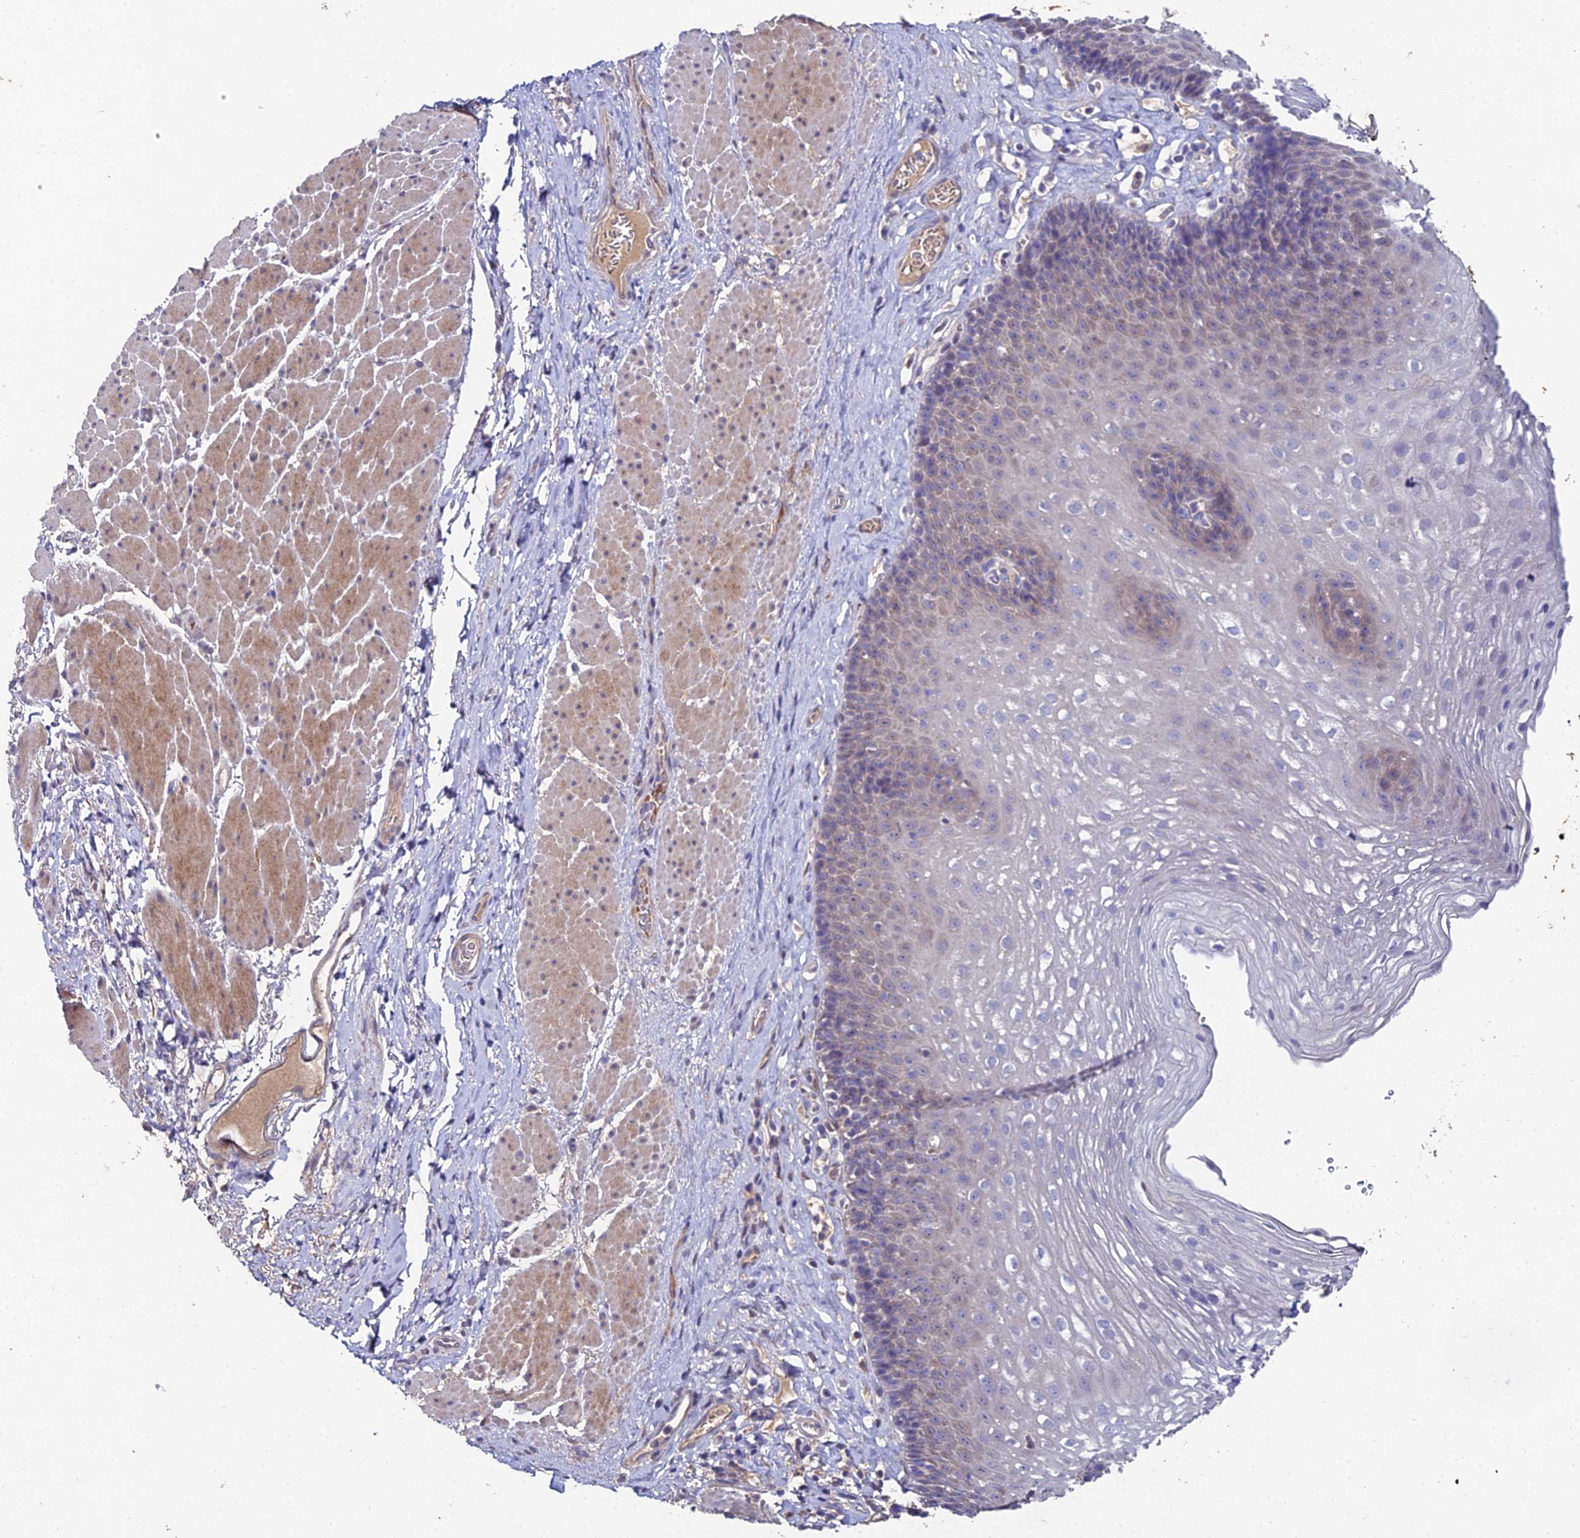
{"staining": {"intensity": "weak", "quantity": "25%-75%", "location": "cytoplasmic/membranous"}, "tissue": "esophagus", "cell_type": "Squamous epithelial cells", "image_type": "normal", "snomed": [{"axis": "morphology", "description": "Normal tissue, NOS"}, {"axis": "topography", "description": "Esophagus"}], "caption": "High-power microscopy captured an immunohistochemistry photomicrograph of benign esophagus, revealing weak cytoplasmic/membranous staining in about 25%-75% of squamous epithelial cells. (IHC, brightfield microscopy, high magnification).", "gene": "ESRRG", "patient": {"sex": "female", "age": 66}}